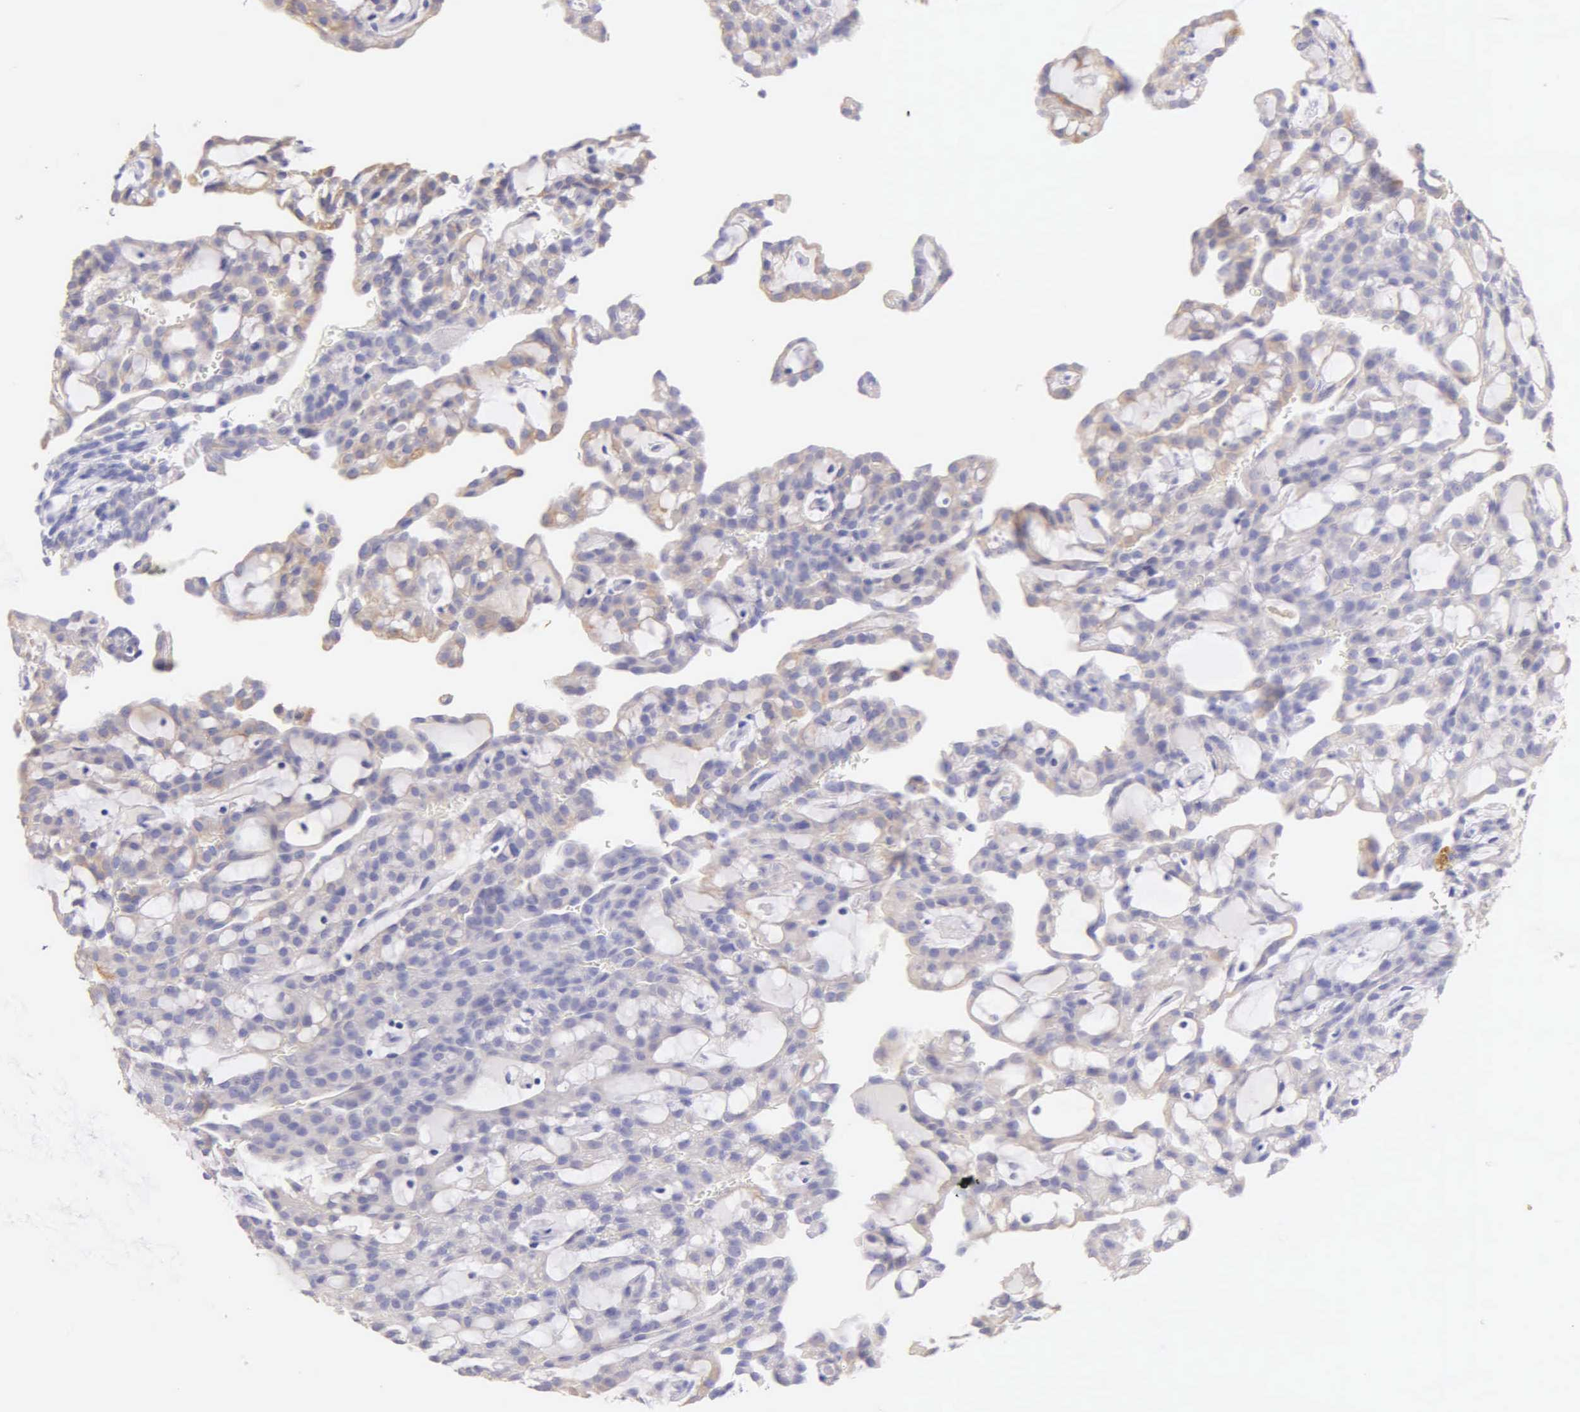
{"staining": {"intensity": "weak", "quantity": "<25%", "location": "cytoplasmic/membranous"}, "tissue": "renal cancer", "cell_type": "Tumor cells", "image_type": "cancer", "snomed": [{"axis": "morphology", "description": "Adenocarcinoma, NOS"}, {"axis": "topography", "description": "Kidney"}], "caption": "A high-resolution histopathology image shows IHC staining of renal adenocarcinoma, which exhibits no significant staining in tumor cells.", "gene": "KRT17", "patient": {"sex": "male", "age": 63}}